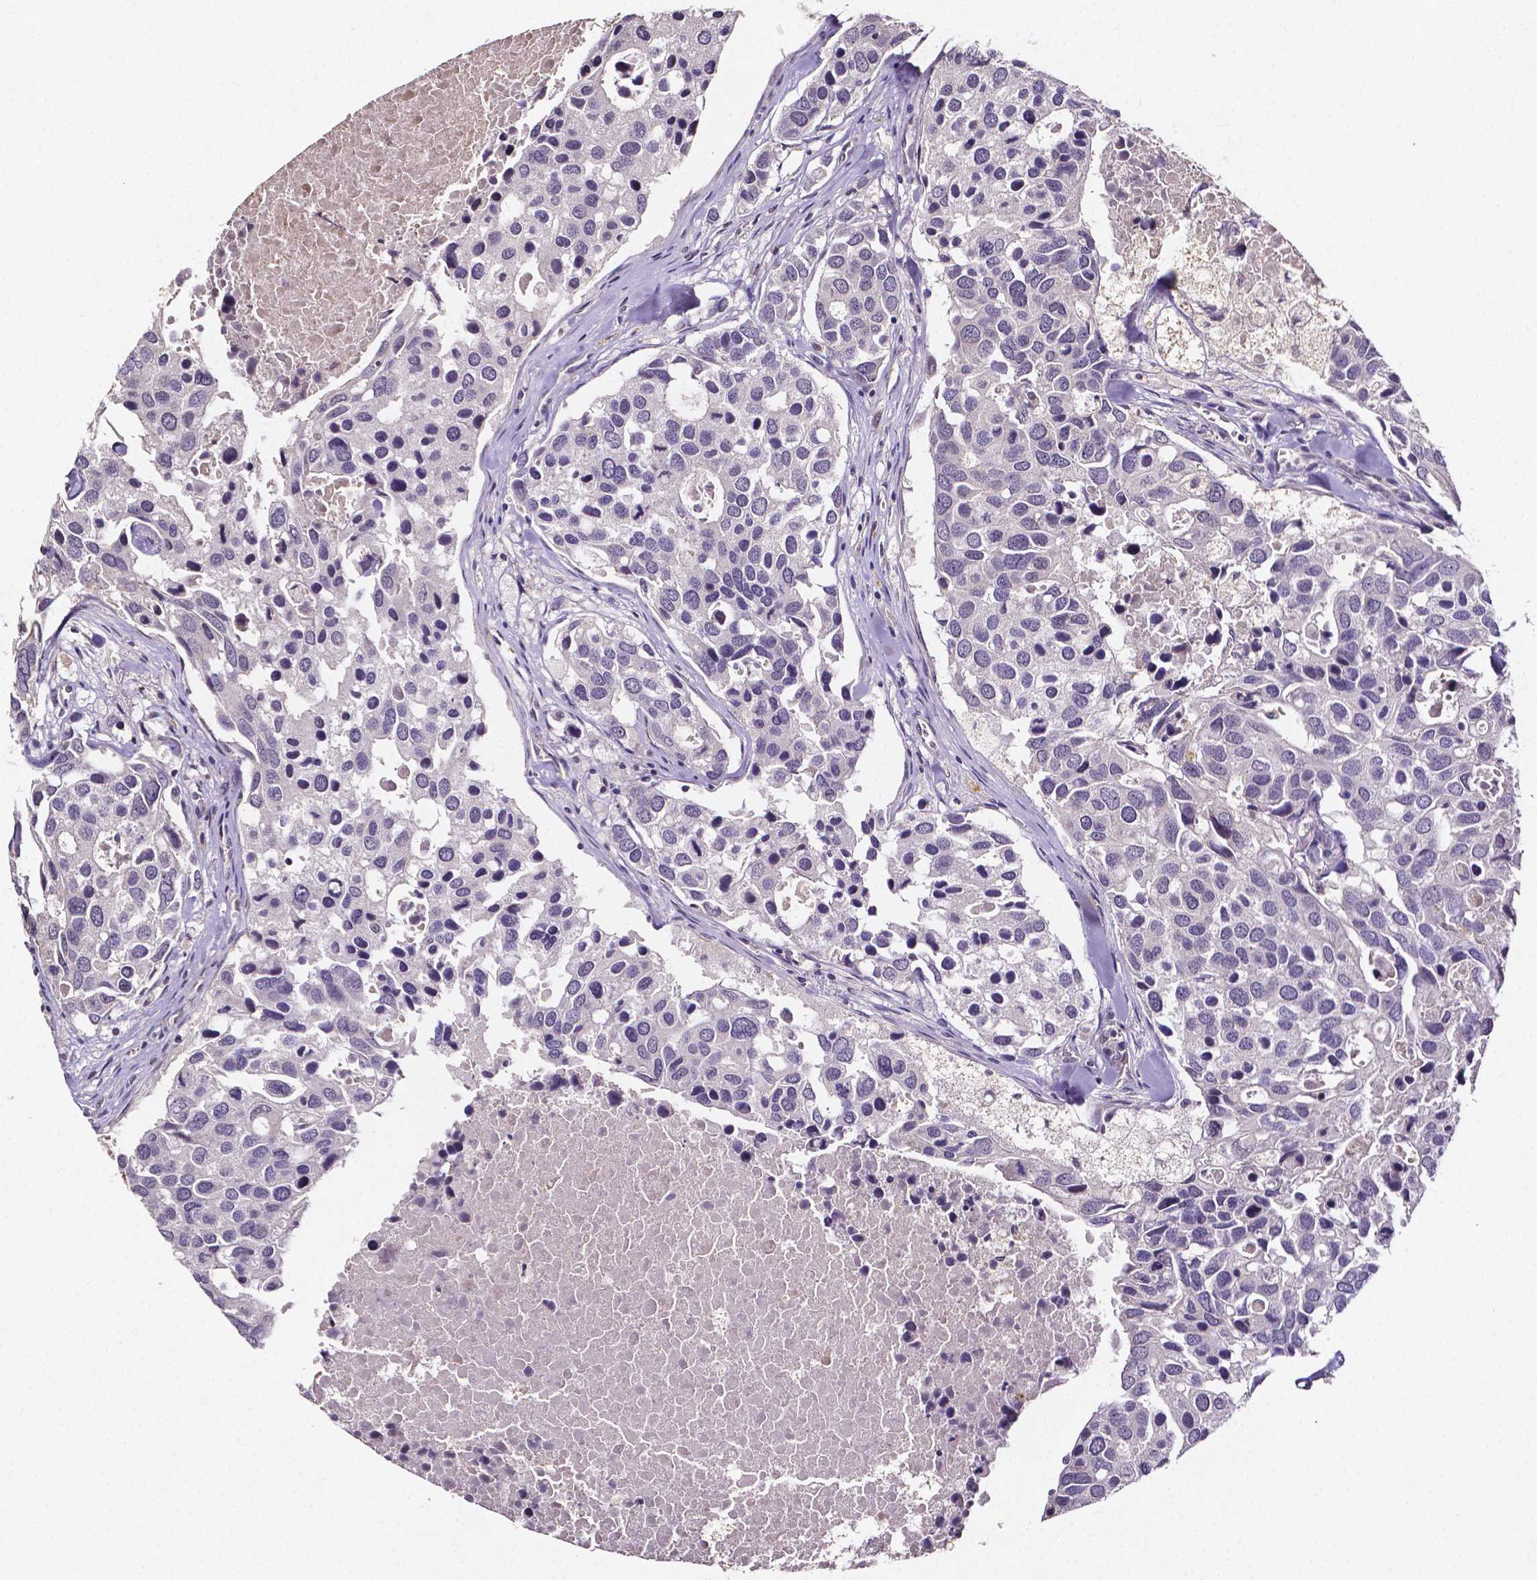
{"staining": {"intensity": "negative", "quantity": "none", "location": "none"}, "tissue": "breast cancer", "cell_type": "Tumor cells", "image_type": "cancer", "snomed": [{"axis": "morphology", "description": "Duct carcinoma"}, {"axis": "topography", "description": "Breast"}], "caption": "Breast cancer (invasive ductal carcinoma) was stained to show a protein in brown. There is no significant staining in tumor cells.", "gene": "NRGN", "patient": {"sex": "female", "age": 83}}